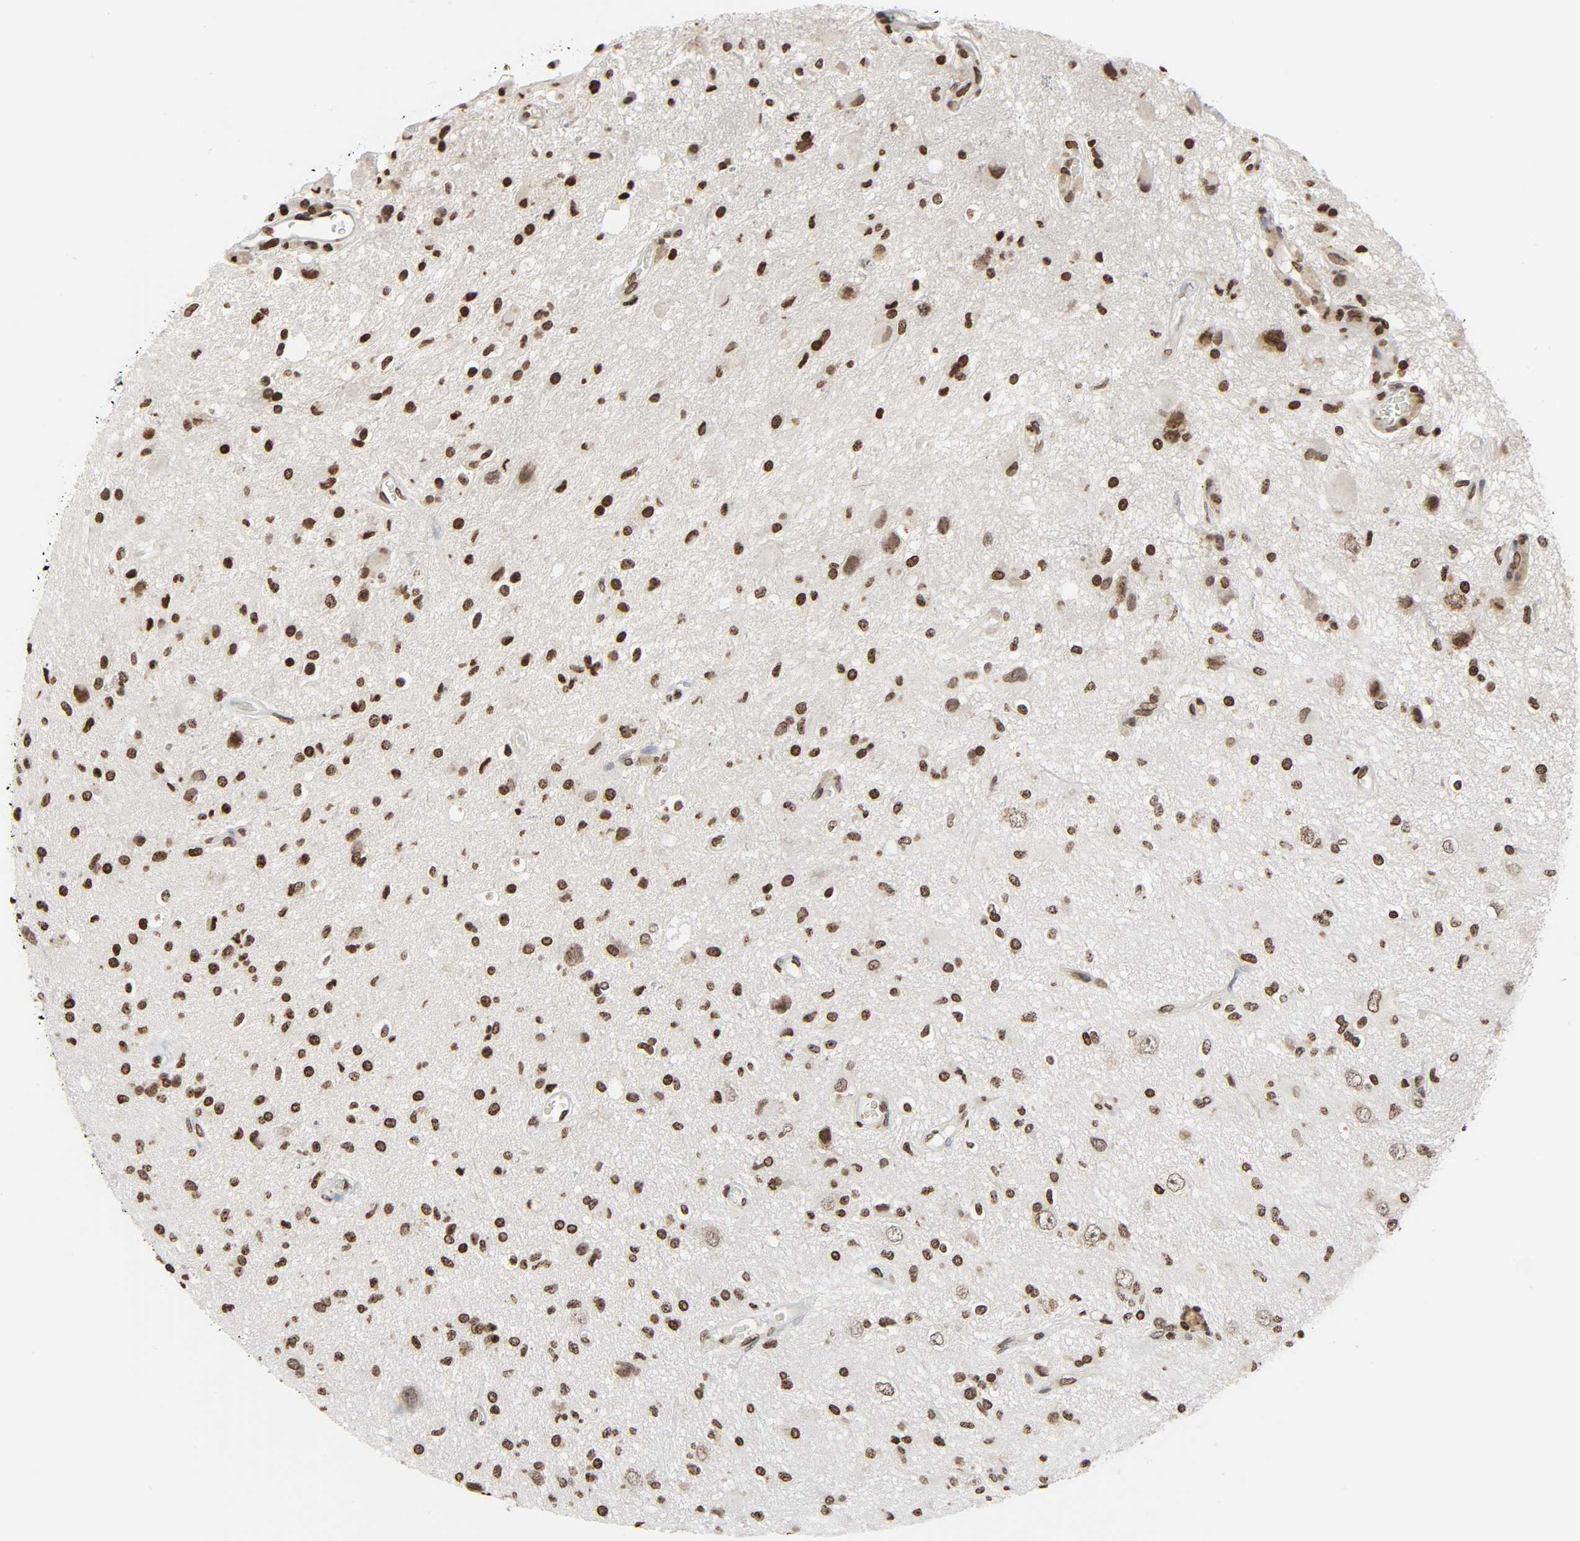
{"staining": {"intensity": "moderate", "quantity": ">75%", "location": "nuclear"}, "tissue": "glioma", "cell_type": "Tumor cells", "image_type": "cancer", "snomed": [{"axis": "morphology", "description": "Glioma, malignant, High grade"}, {"axis": "topography", "description": "Brain"}], "caption": "Protein staining of glioma tissue shows moderate nuclear positivity in about >75% of tumor cells.", "gene": "ELAVL1", "patient": {"sex": "male", "age": 47}}